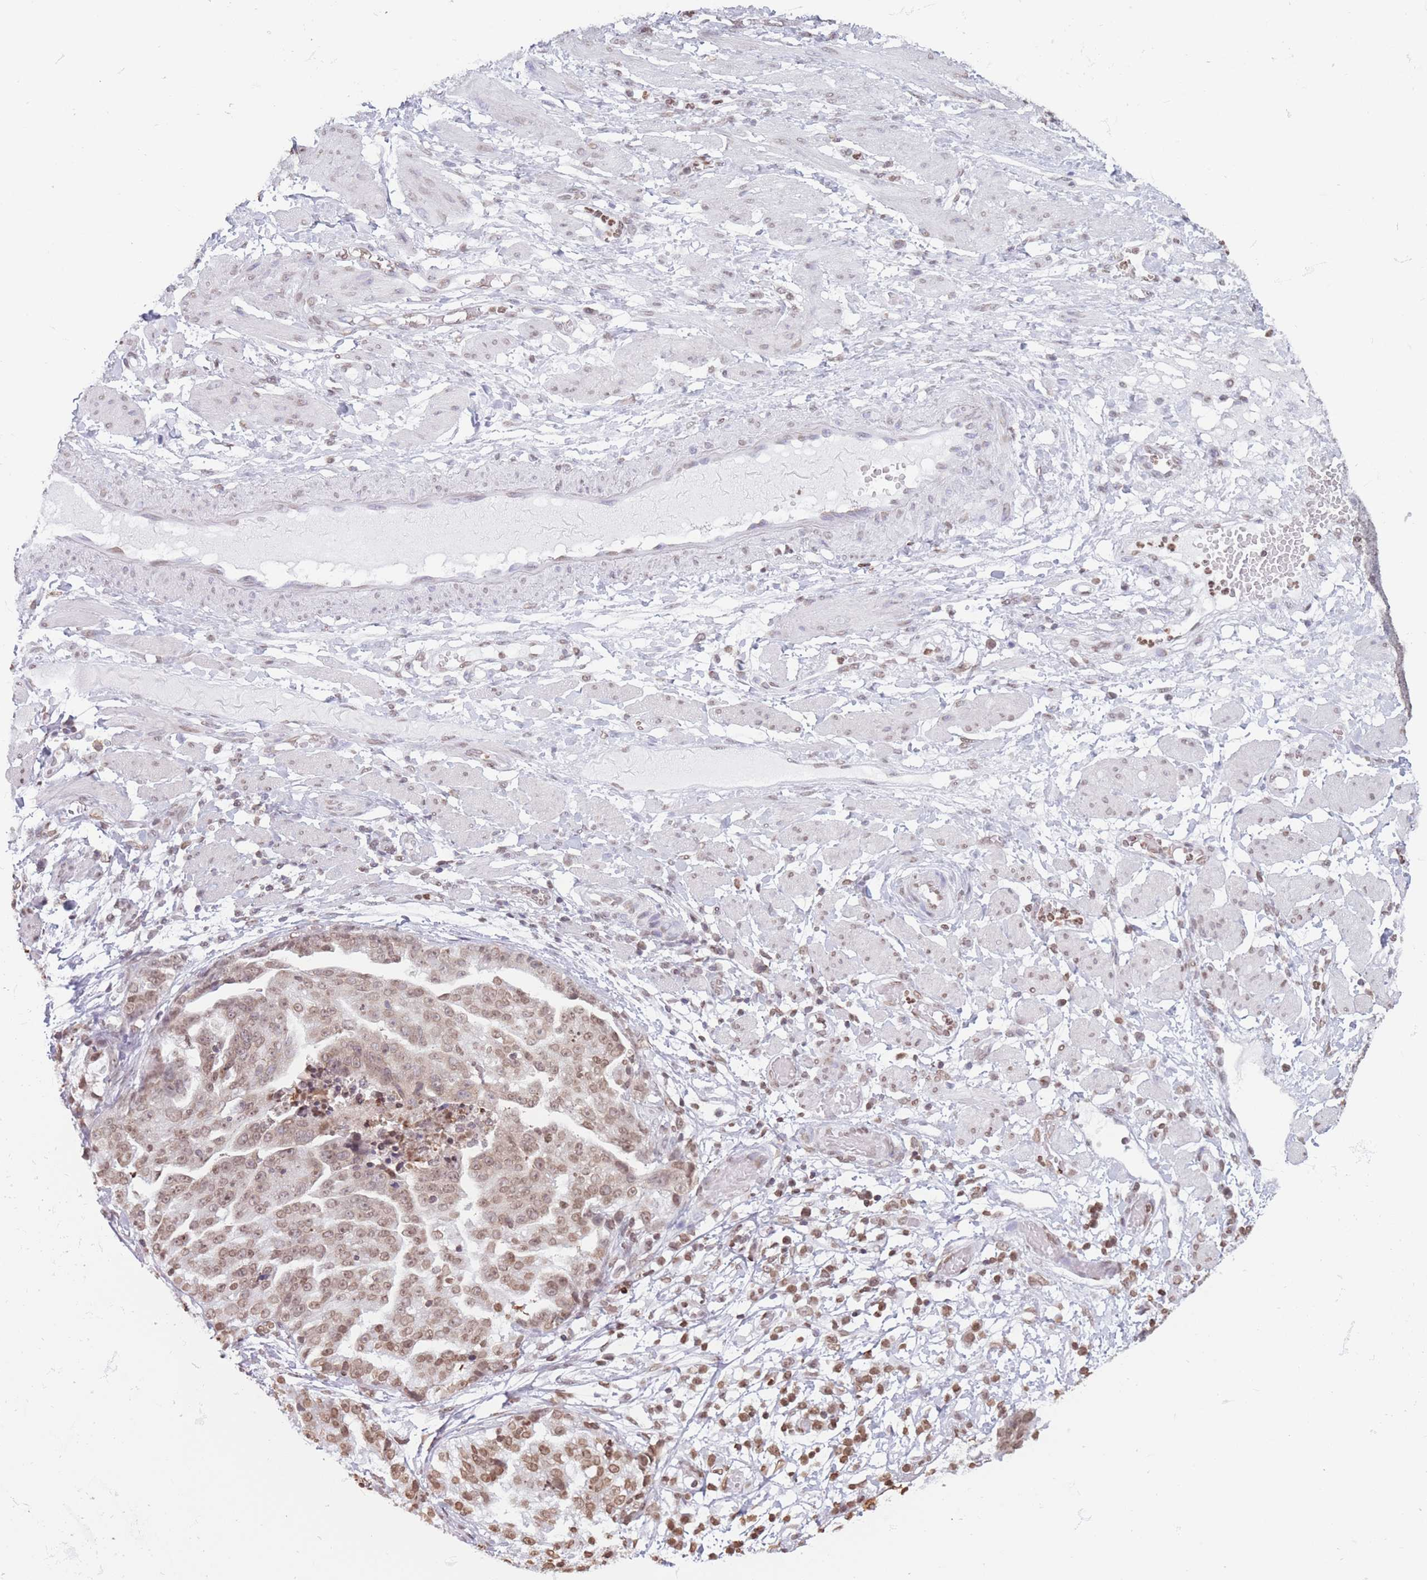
{"staining": {"intensity": "moderate", "quantity": "25%-75%", "location": "nuclear"}, "tissue": "ovarian cancer", "cell_type": "Tumor cells", "image_type": "cancer", "snomed": [{"axis": "morphology", "description": "Cystadenocarcinoma, serous, NOS"}, {"axis": "topography", "description": "Ovary"}], "caption": "Immunohistochemical staining of serous cystadenocarcinoma (ovarian) shows medium levels of moderate nuclear positivity in about 25%-75% of tumor cells.", "gene": "RYK", "patient": {"sex": "female", "age": 58}}